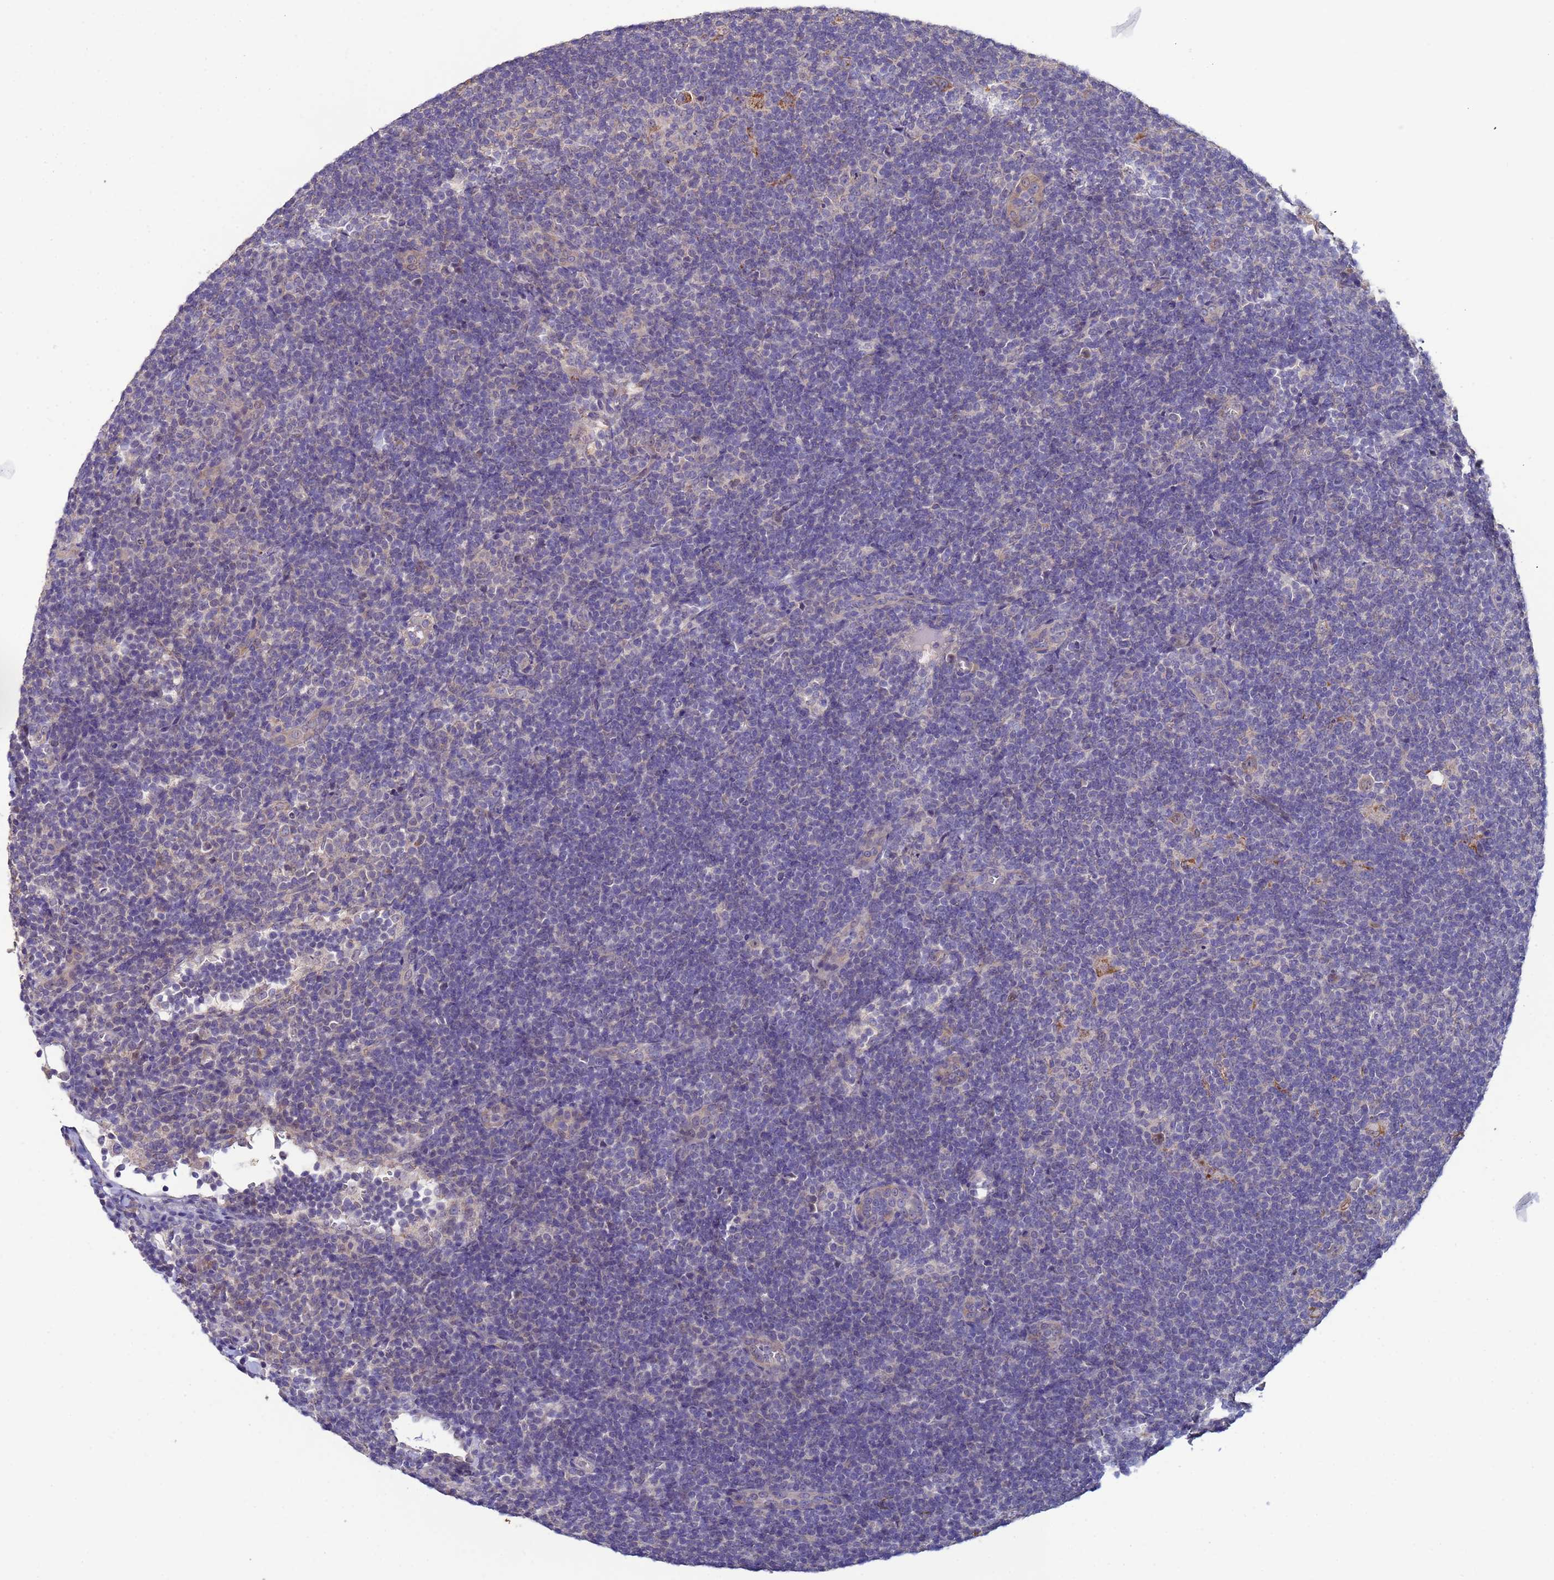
{"staining": {"intensity": "negative", "quantity": "none", "location": "none"}, "tissue": "lymphoma", "cell_type": "Tumor cells", "image_type": "cancer", "snomed": [{"axis": "morphology", "description": "Hodgkin's disease, NOS"}, {"axis": "topography", "description": "Lymph node"}], "caption": "Tumor cells are negative for protein expression in human Hodgkin's disease. The staining is performed using DAB (3,3'-diaminobenzidine) brown chromogen with nuclei counter-stained in using hematoxylin.", "gene": "CLHC1", "patient": {"sex": "female", "age": 57}}